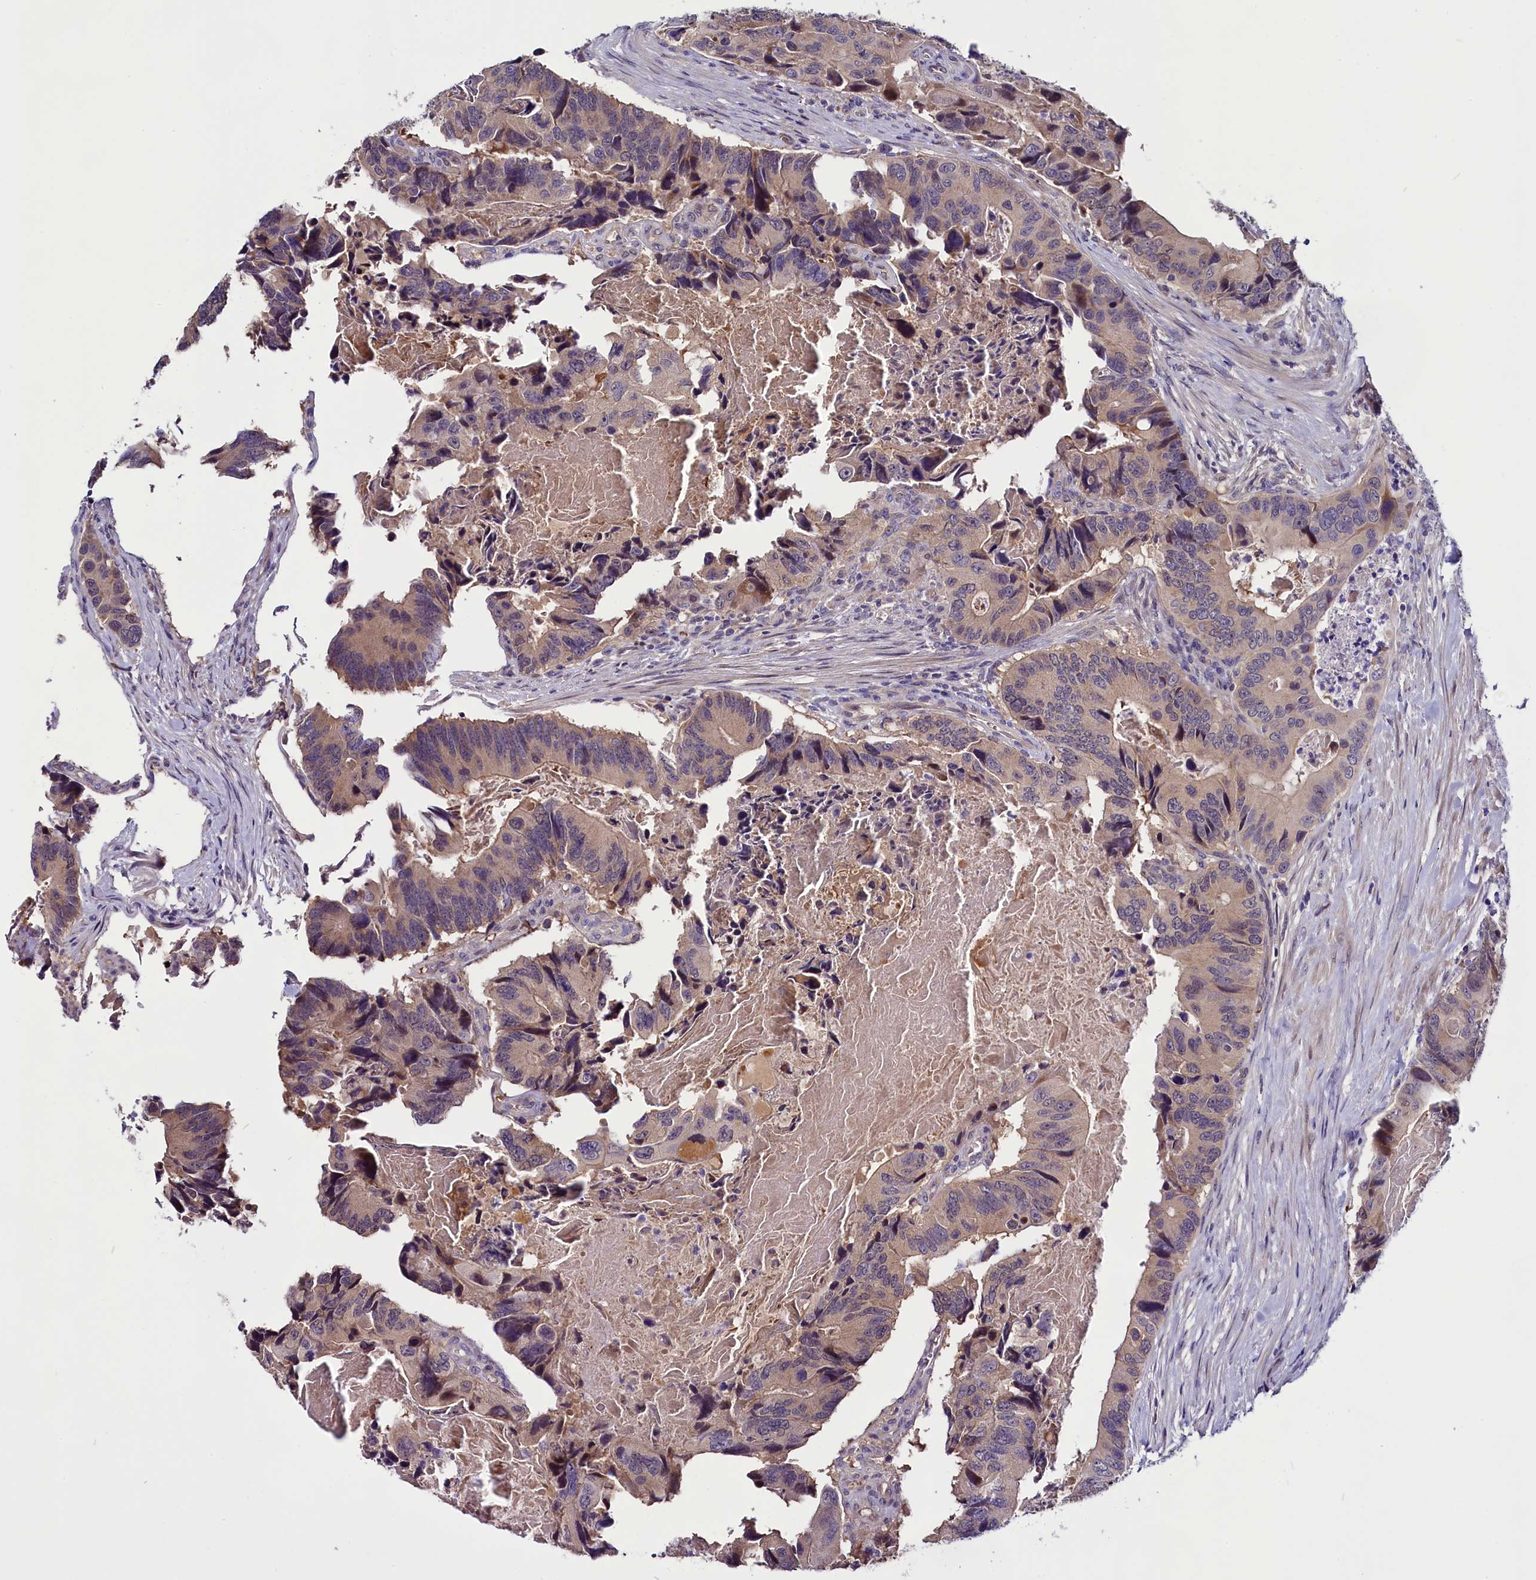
{"staining": {"intensity": "weak", "quantity": ">75%", "location": "cytoplasmic/membranous"}, "tissue": "colorectal cancer", "cell_type": "Tumor cells", "image_type": "cancer", "snomed": [{"axis": "morphology", "description": "Adenocarcinoma, NOS"}, {"axis": "topography", "description": "Colon"}], "caption": "The immunohistochemical stain labels weak cytoplasmic/membranous positivity in tumor cells of adenocarcinoma (colorectal) tissue.", "gene": "C9orf40", "patient": {"sex": "male", "age": 84}}